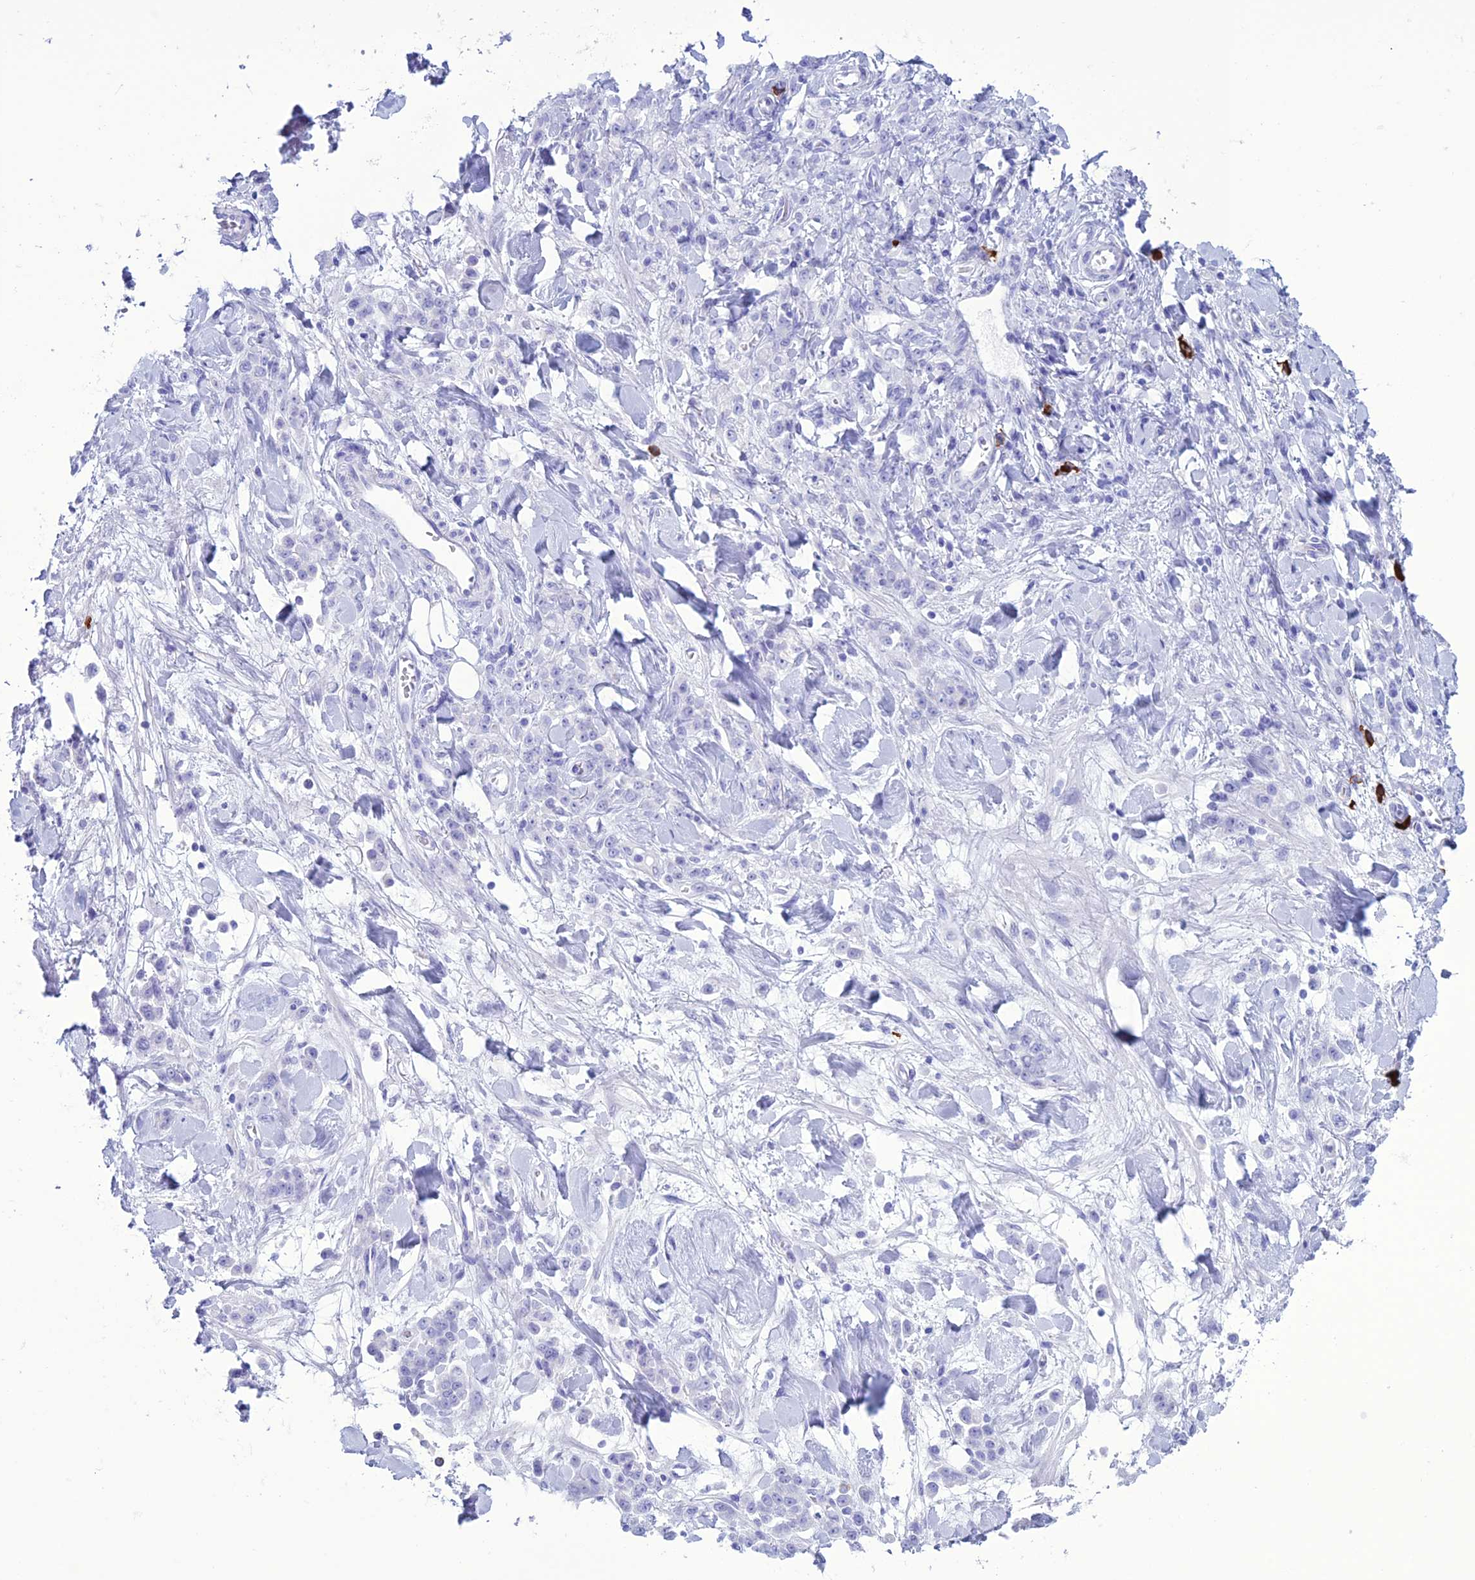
{"staining": {"intensity": "negative", "quantity": "none", "location": "none"}, "tissue": "stomach cancer", "cell_type": "Tumor cells", "image_type": "cancer", "snomed": [{"axis": "morphology", "description": "Normal tissue, NOS"}, {"axis": "morphology", "description": "Adenocarcinoma, NOS"}, {"axis": "topography", "description": "Stomach"}], "caption": "The histopathology image exhibits no significant positivity in tumor cells of stomach cancer. (Brightfield microscopy of DAB (3,3'-diaminobenzidine) immunohistochemistry at high magnification).", "gene": "MZB1", "patient": {"sex": "male", "age": 82}}